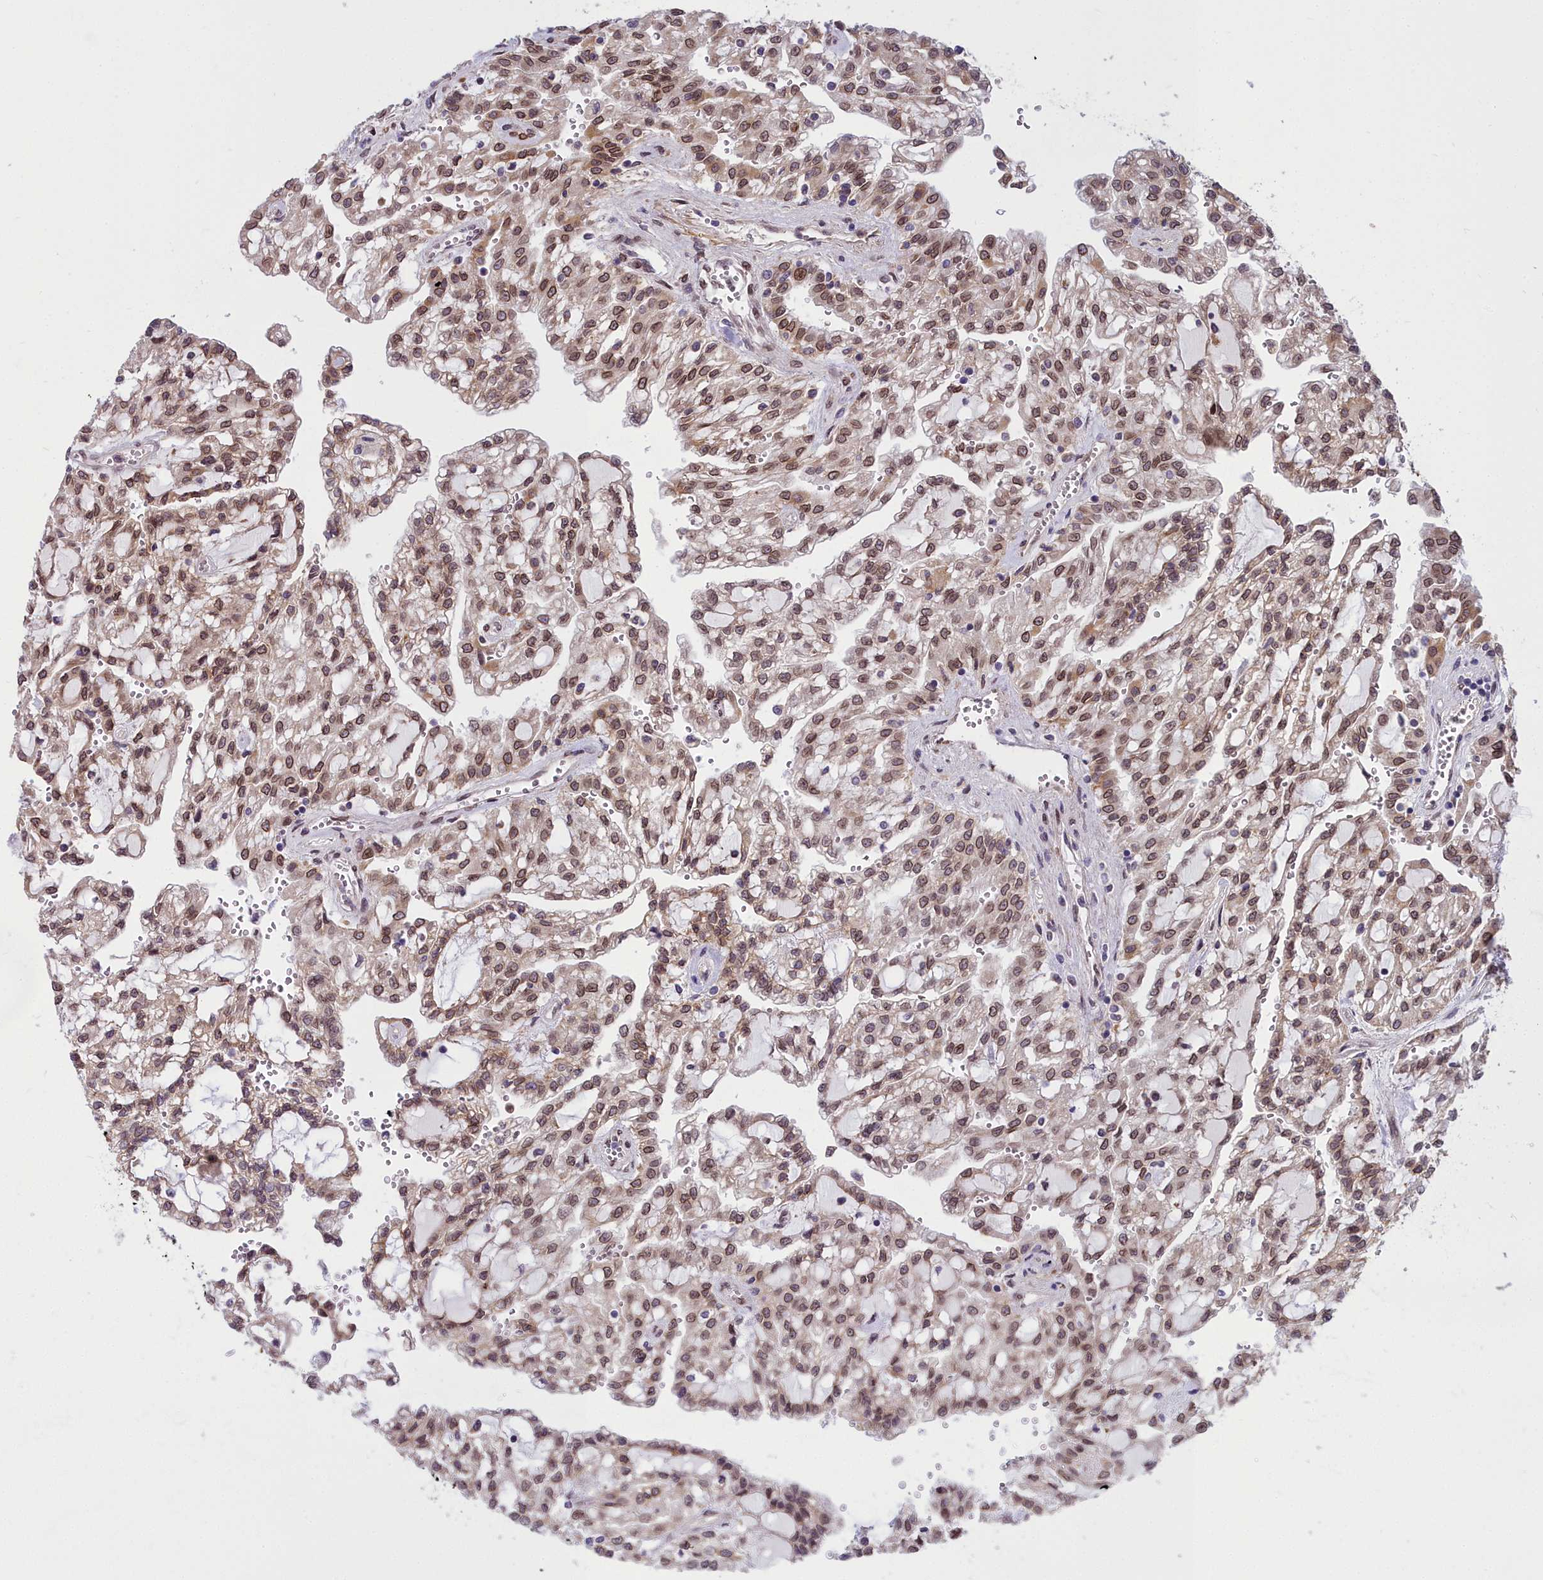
{"staining": {"intensity": "moderate", "quantity": ">75%", "location": "nuclear"}, "tissue": "renal cancer", "cell_type": "Tumor cells", "image_type": "cancer", "snomed": [{"axis": "morphology", "description": "Adenocarcinoma, NOS"}, {"axis": "topography", "description": "Kidney"}], "caption": "Renal adenocarcinoma stained with DAB (3,3'-diaminobenzidine) IHC exhibits medium levels of moderate nuclear expression in about >75% of tumor cells.", "gene": "ABCB8", "patient": {"sex": "male", "age": 63}}